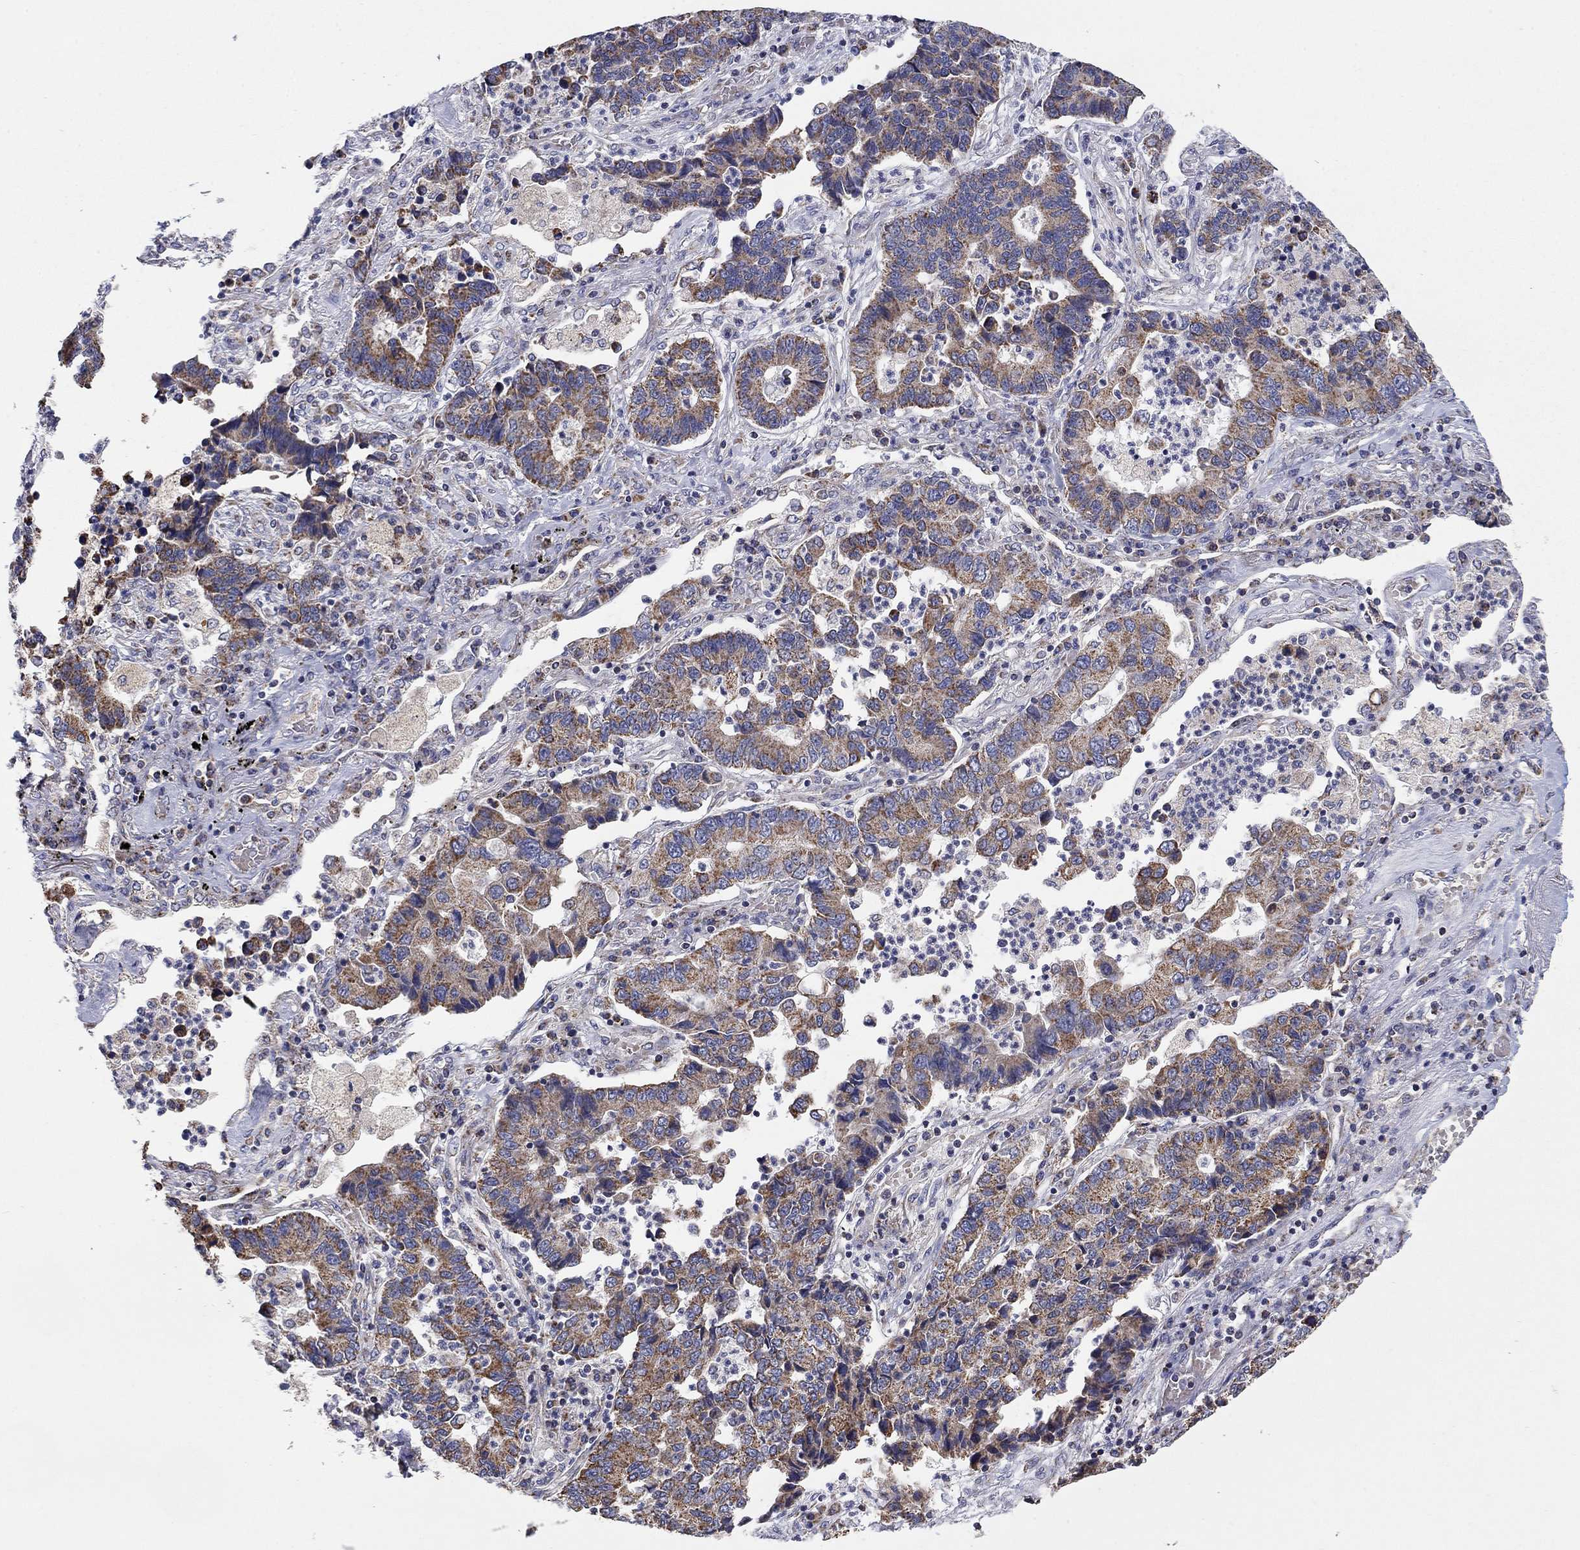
{"staining": {"intensity": "moderate", "quantity": "25%-75%", "location": "cytoplasmic/membranous"}, "tissue": "lung cancer", "cell_type": "Tumor cells", "image_type": "cancer", "snomed": [{"axis": "morphology", "description": "Adenocarcinoma, NOS"}, {"axis": "topography", "description": "Lung"}], "caption": "Protein staining exhibits moderate cytoplasmic/membranous staining in about 25%-75% of tumor cells in lung adenocarcinoma. The staining is performed using DAB brown chromogen to label protein expression. The nuclei are counter-stained blue using hematoxylin.", "gene": "HPS5", "patient": {"sex": "female", "age": 57}}